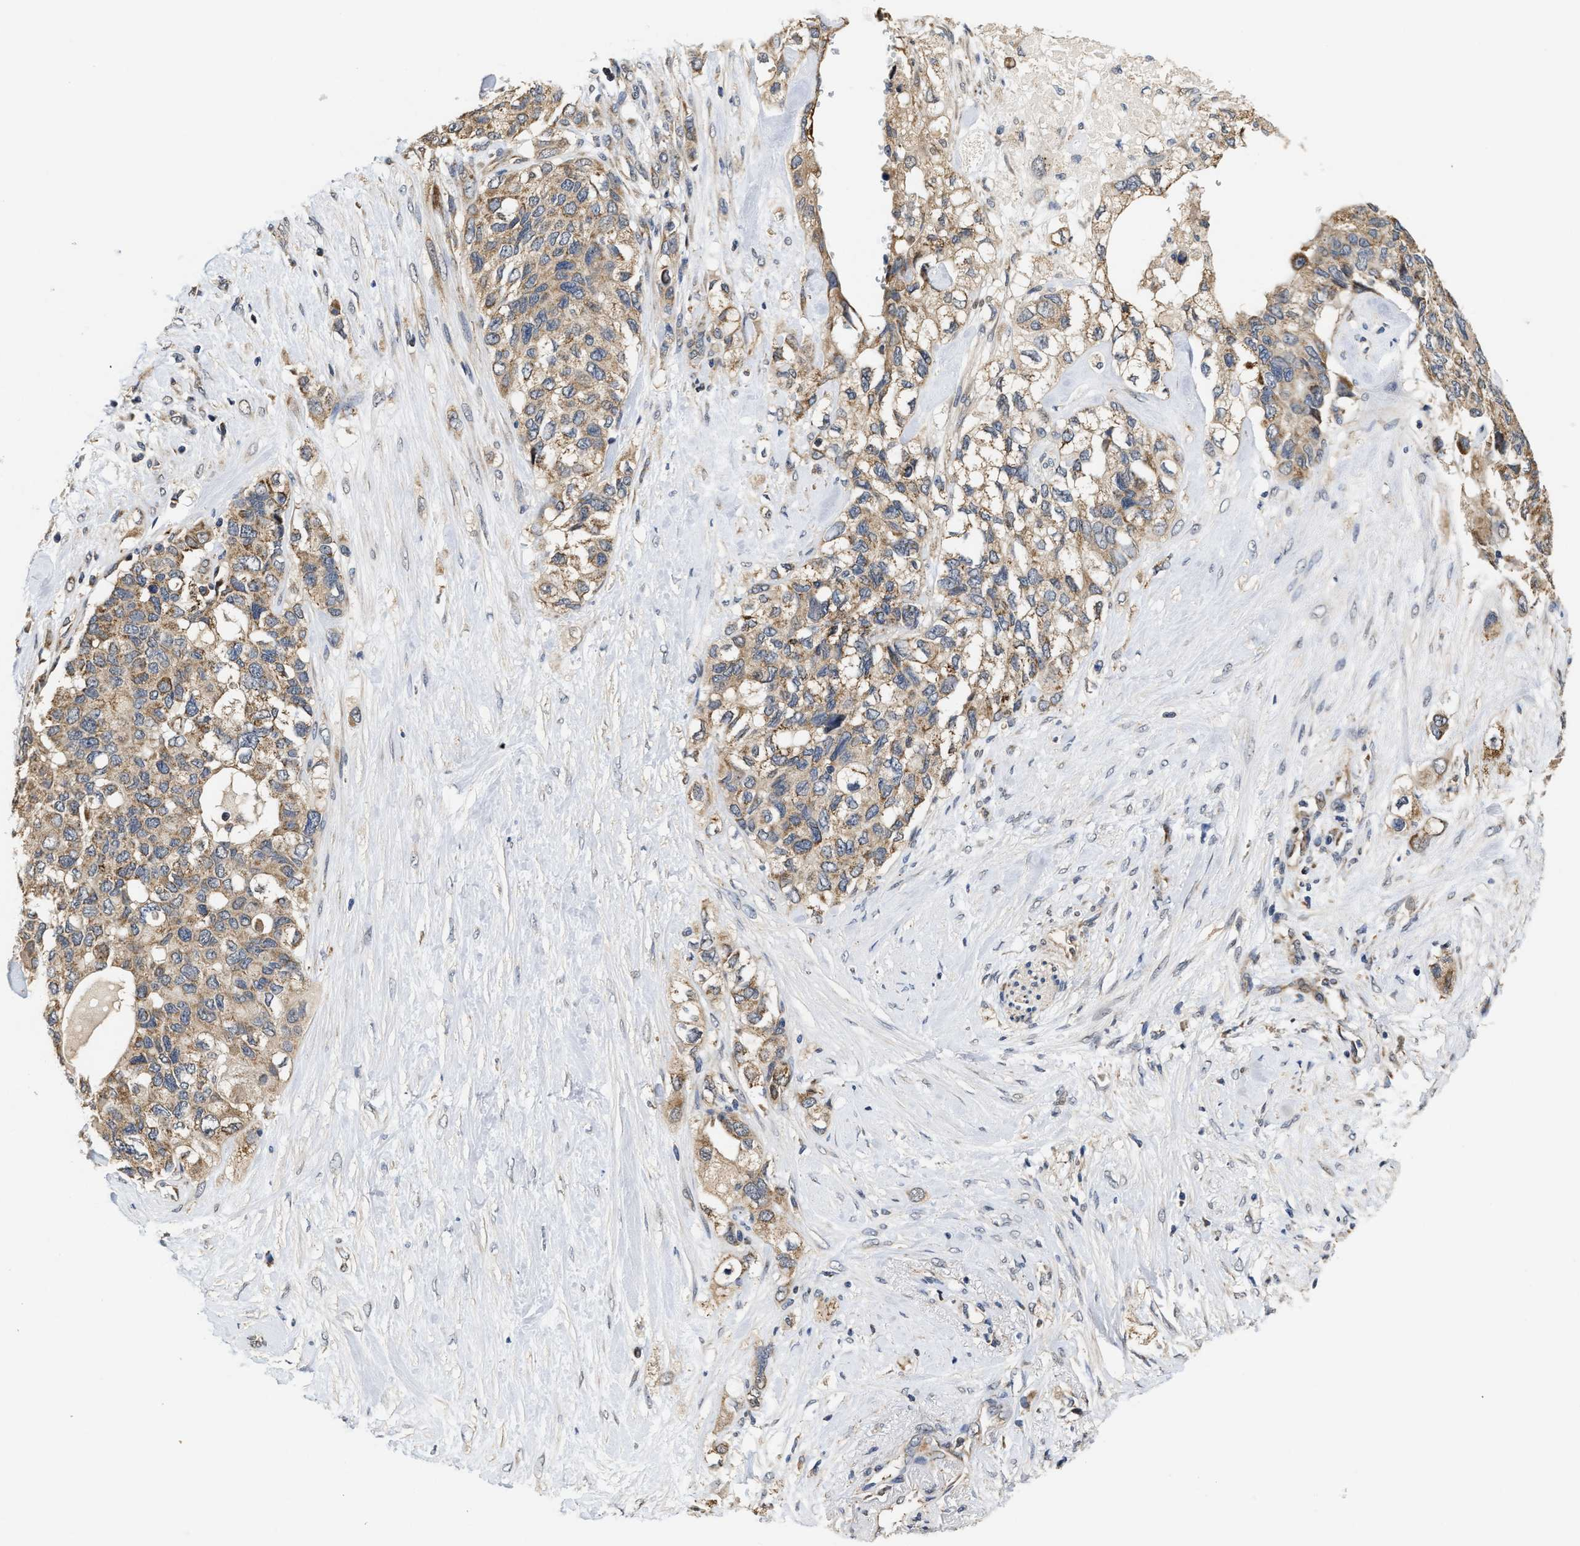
{"staining": {"intensity": "moderate", "quantity": ">75%", "location": "cytoplasmic/membranous"}, "tissue": "pancreatic cancer", "cell_type": "Tumor cells", "image_type": "cancer", "snomed": [{"axis": "morphology", "description": "Adenocarcinoma, NOS"}, {"axis": "topography", "description": "Pancreas"}], "caption": "The immunohistochemical stain labels moderate cytoplasmic/membranous positivity in tumor cells of pancreatic cancer tissue.", "gene": "SCYL2", "patient": {"sex": "female", "age": 56}}